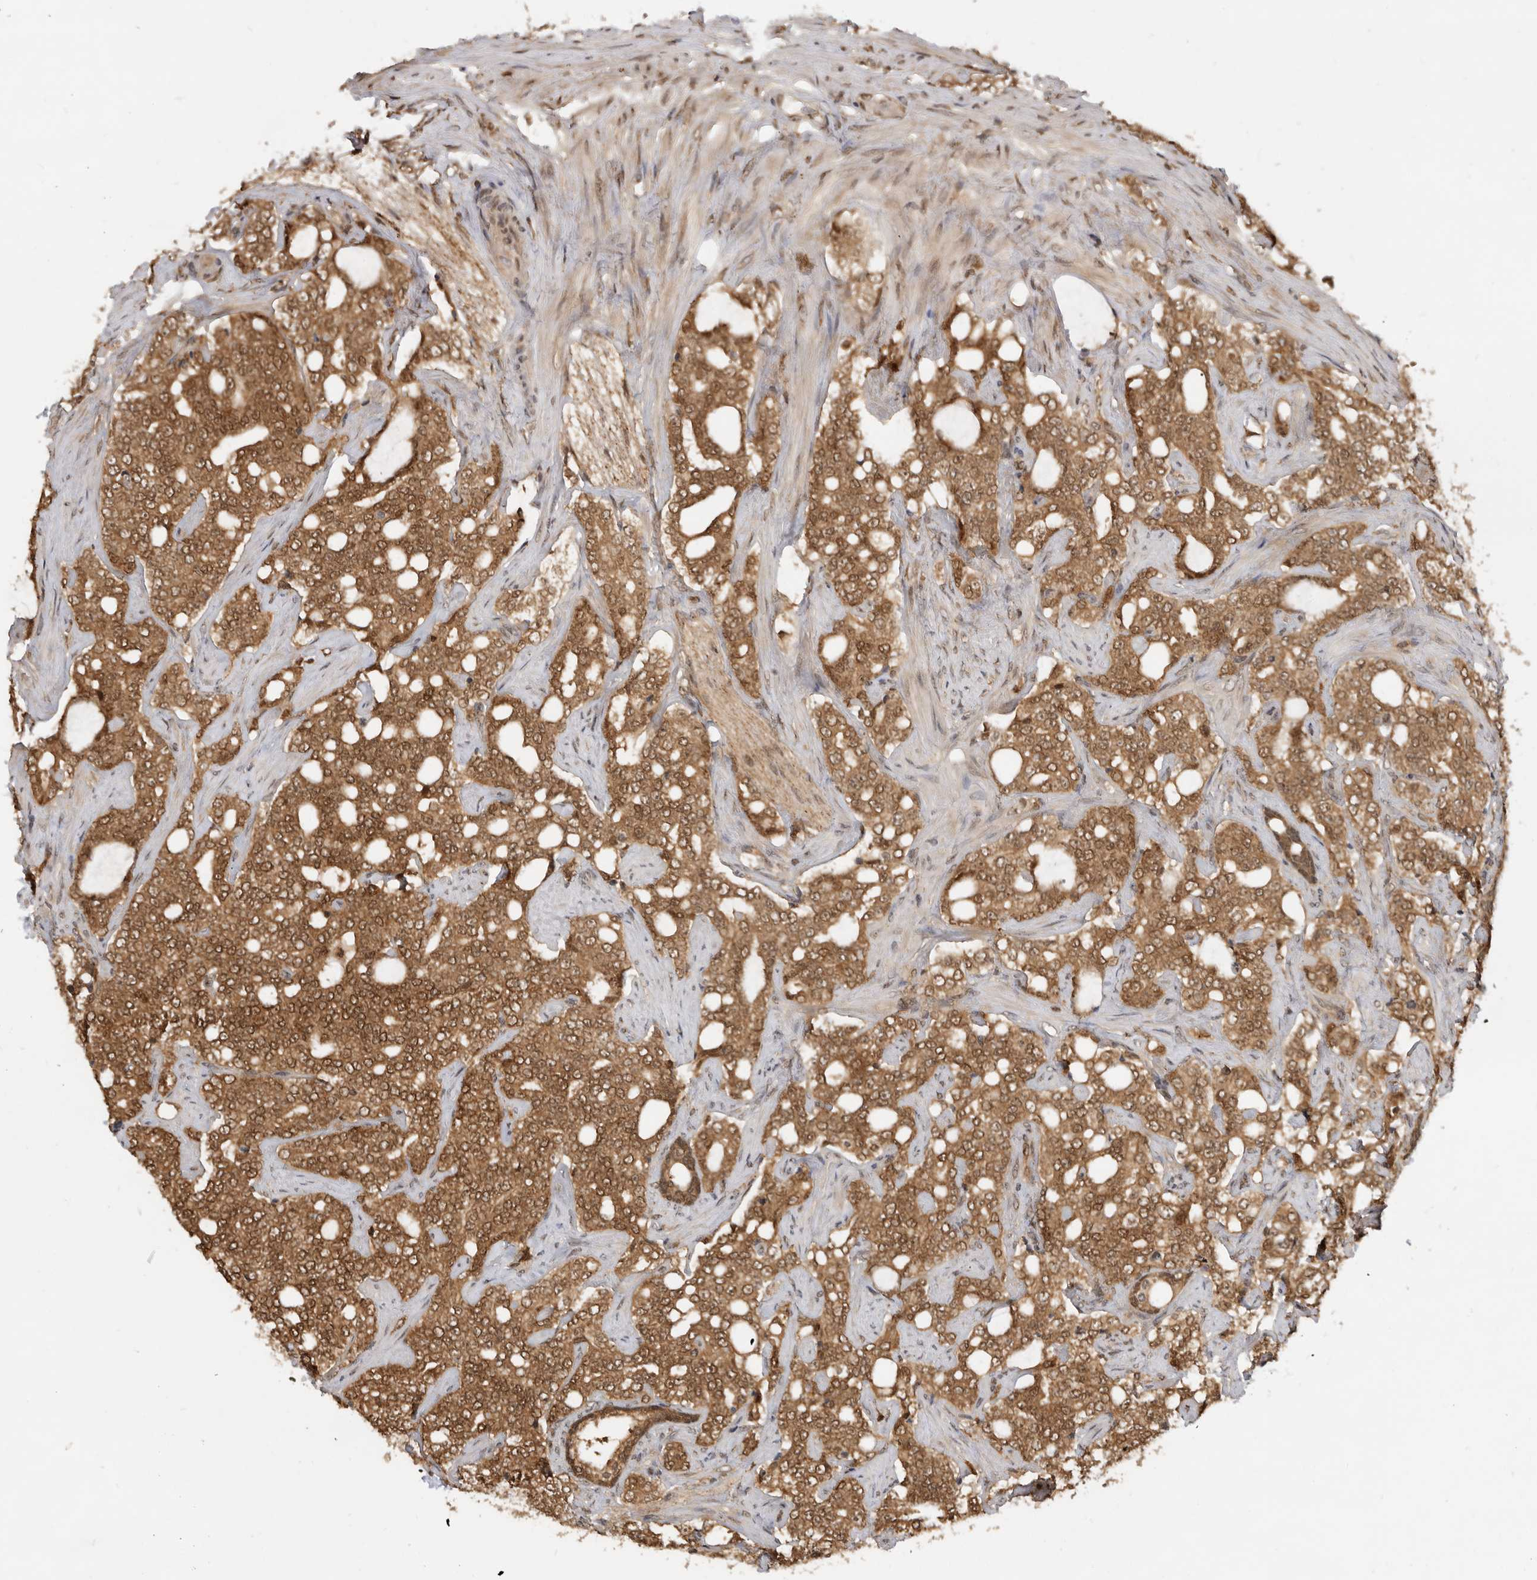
{"staining": {"intensity": "moderate", "quantity": ">75%", "location": "cytoplasmic/membranous,nuclear"}, "tissue": "prostate cancer", "cell_type": "Tumor cells", "image_type": "cancer", "snomed": [{"axis": "morphology", "description": "Adenocarcinoma, High grade"}, {"axis": "topography", "description": "Prostate"}], "caption": "A high-resolution micrograph shows immunohistochemistry (IHC) staining of prostate cancer, which exhibits moderate cytoplasmic/membranous and nuclear staining in about >75% of tumor cells. The staining was performed using DAB (3,3'-diaminobenzidine), with brown indicating positive protein expression. Nuclei are stained blue with hematoxylin.", "gene": "ADPRS", "patient": {"sex": "male", "age": 64}}